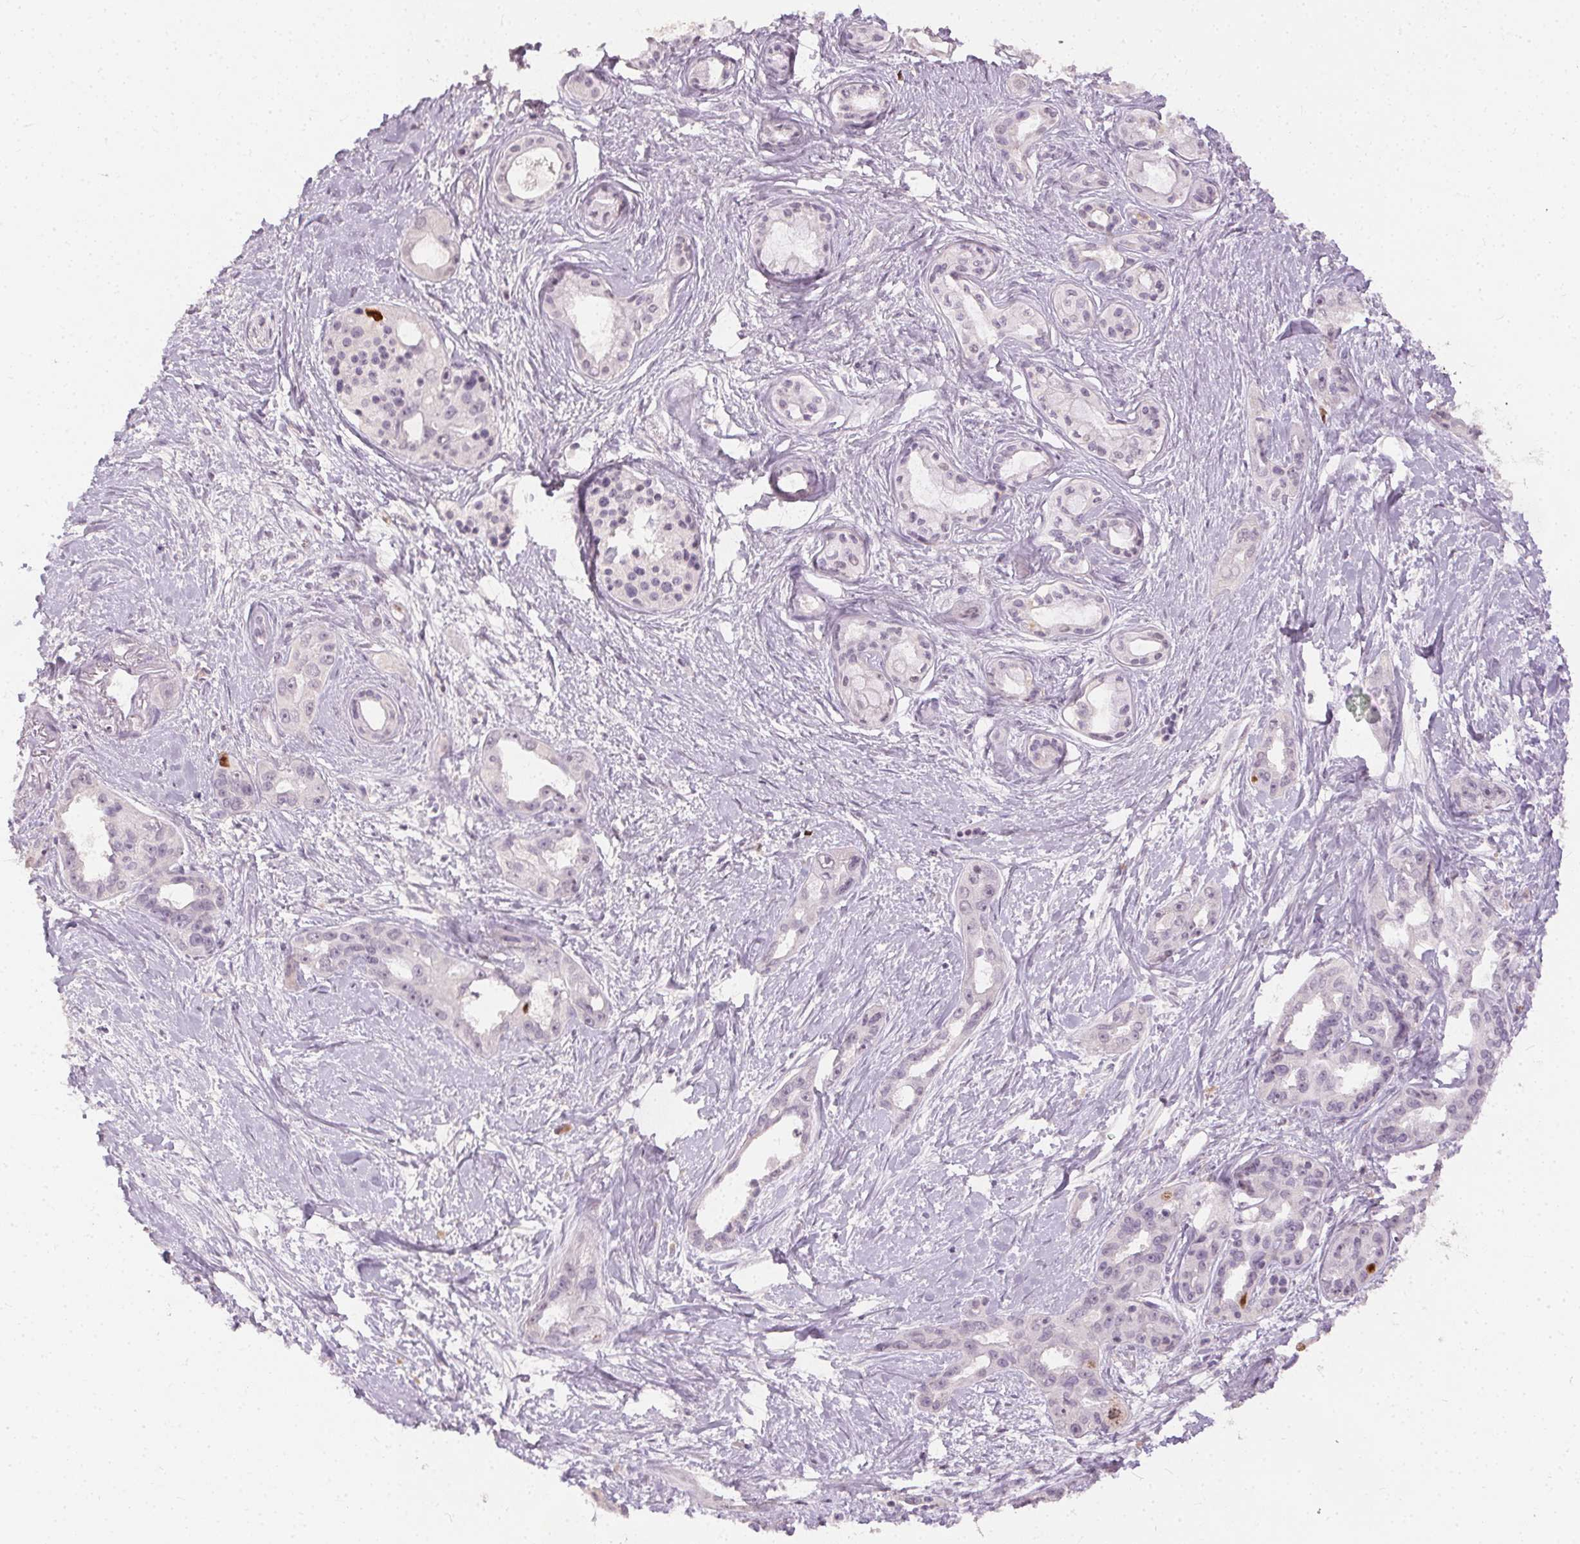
{"staining": {"intensity": "strong", "quantity": "<25%", "location": "nuclear"}, "tissue": "pancreatic cancer", "cell_type": "Tumor cells", "image_type": "cancer", "snomed": [{"axis": "morphology", "description": "Adenocarcinoma, NOS"}, {"axis": "topography", "description": "Pancreas"}], "caption": "Pancreatic adenocarcinoma stained for a protein shows strong nuclear positivity in tumor cells. Using DAB (brown) and hematoxylin (blue) stains, captured at high magnification using brightfield microscopy.", "gene": "ANLN", "patient": {"sex": "female", "age": 50}}